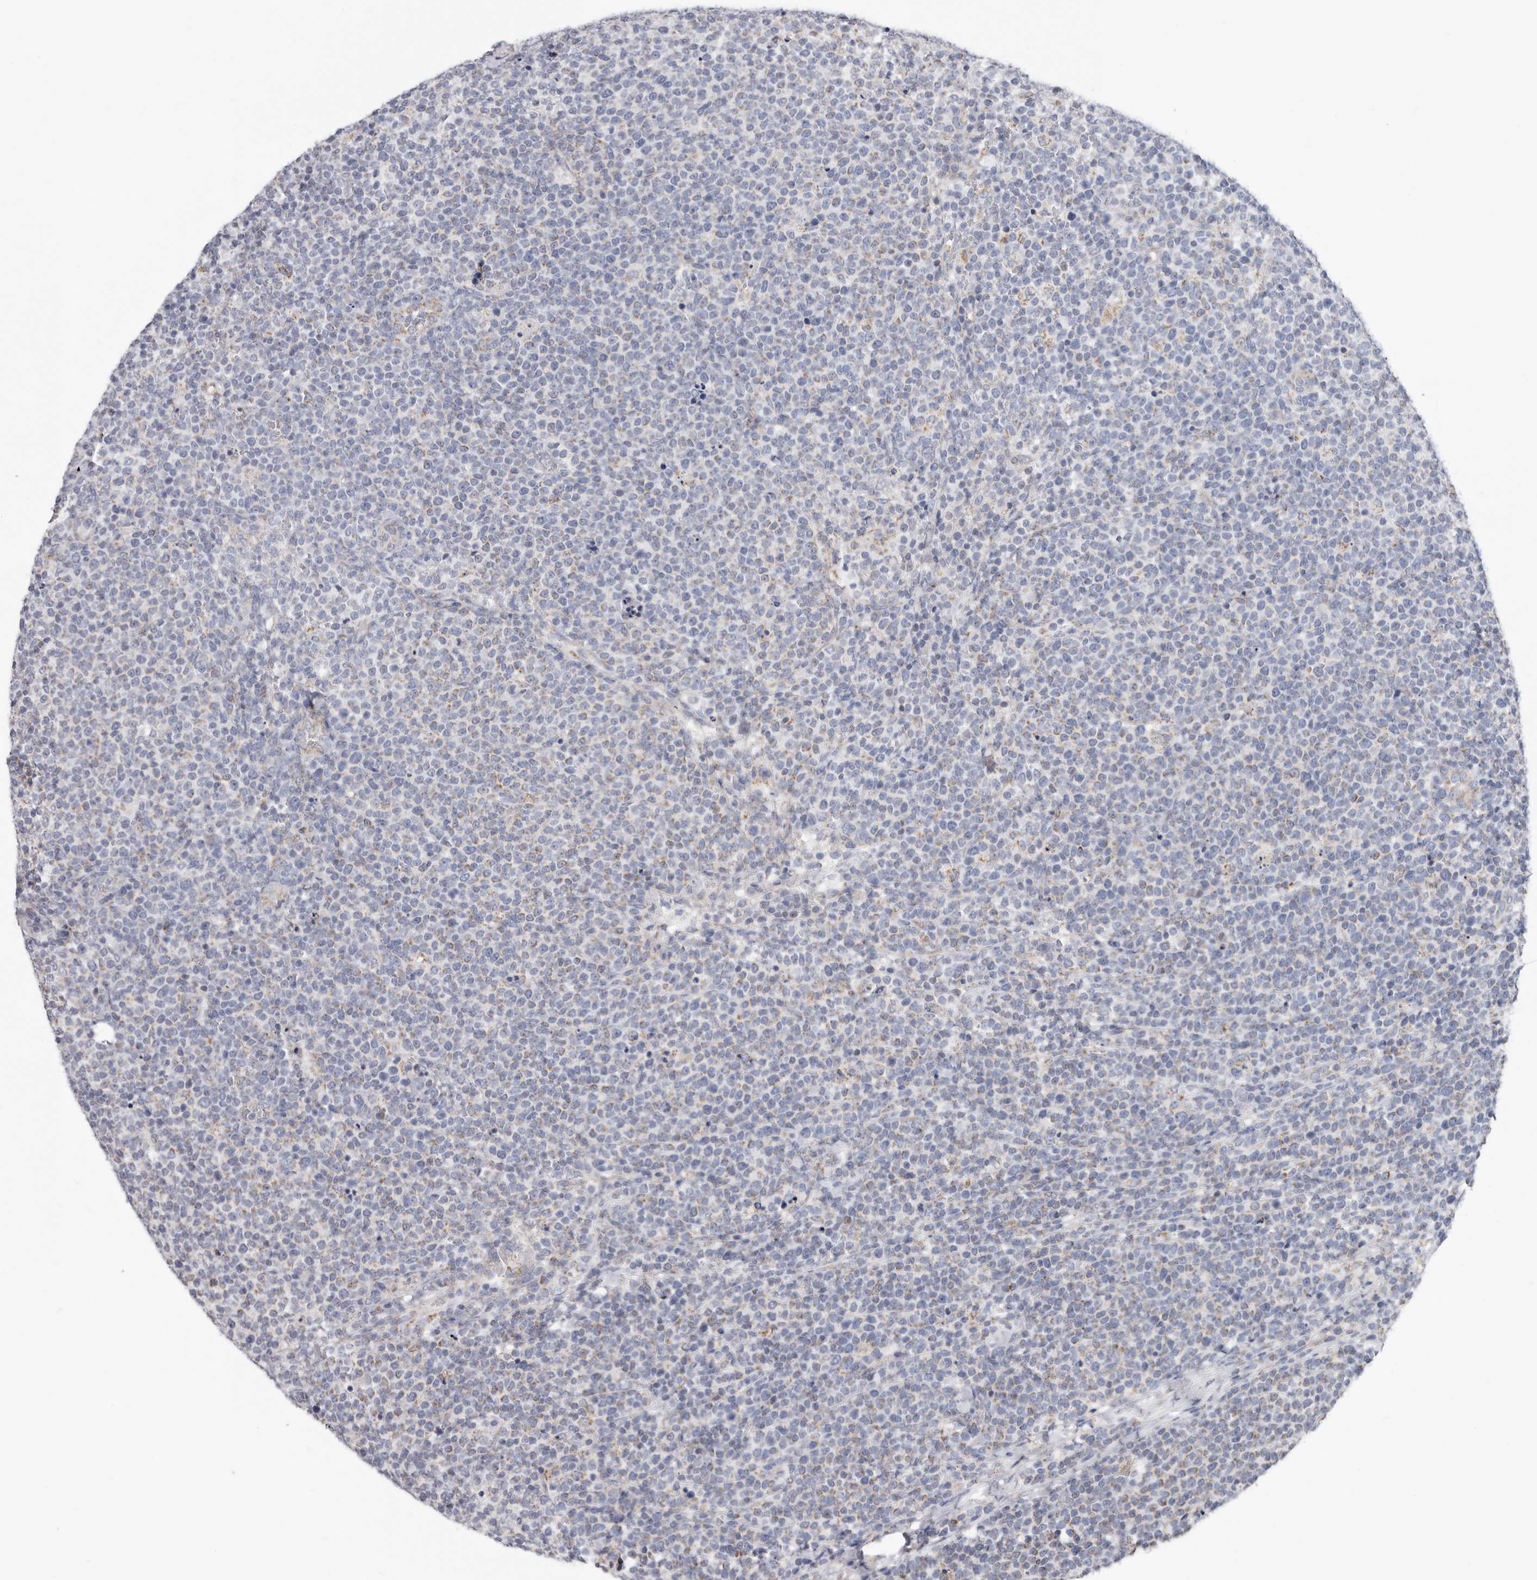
{"staining": {"intensity": "weak", "quantity": "25%-75%", "location": "cytoplasmic/membranous"}, "tissue": "lymphoma", "cell_type": "Tumor cells", "image_type": "cancer", "snomed": [{"axis": "morphology", "description": "Malignant lymphoma, non-Hodgkin's type, High grade"}, {"axis": "topography", "description": "Lymph node"}], "caption": "About 25%-75% of tumor cells in human malignant lymphoma, non-Hodgkin's type (high-grade) exhibit weak cytoplasmic/membranous protein positivity as visualized by brown immunohistochemical staining.", "gene": "RSPO2", "patient": {"sex": "male", "age": 61}}